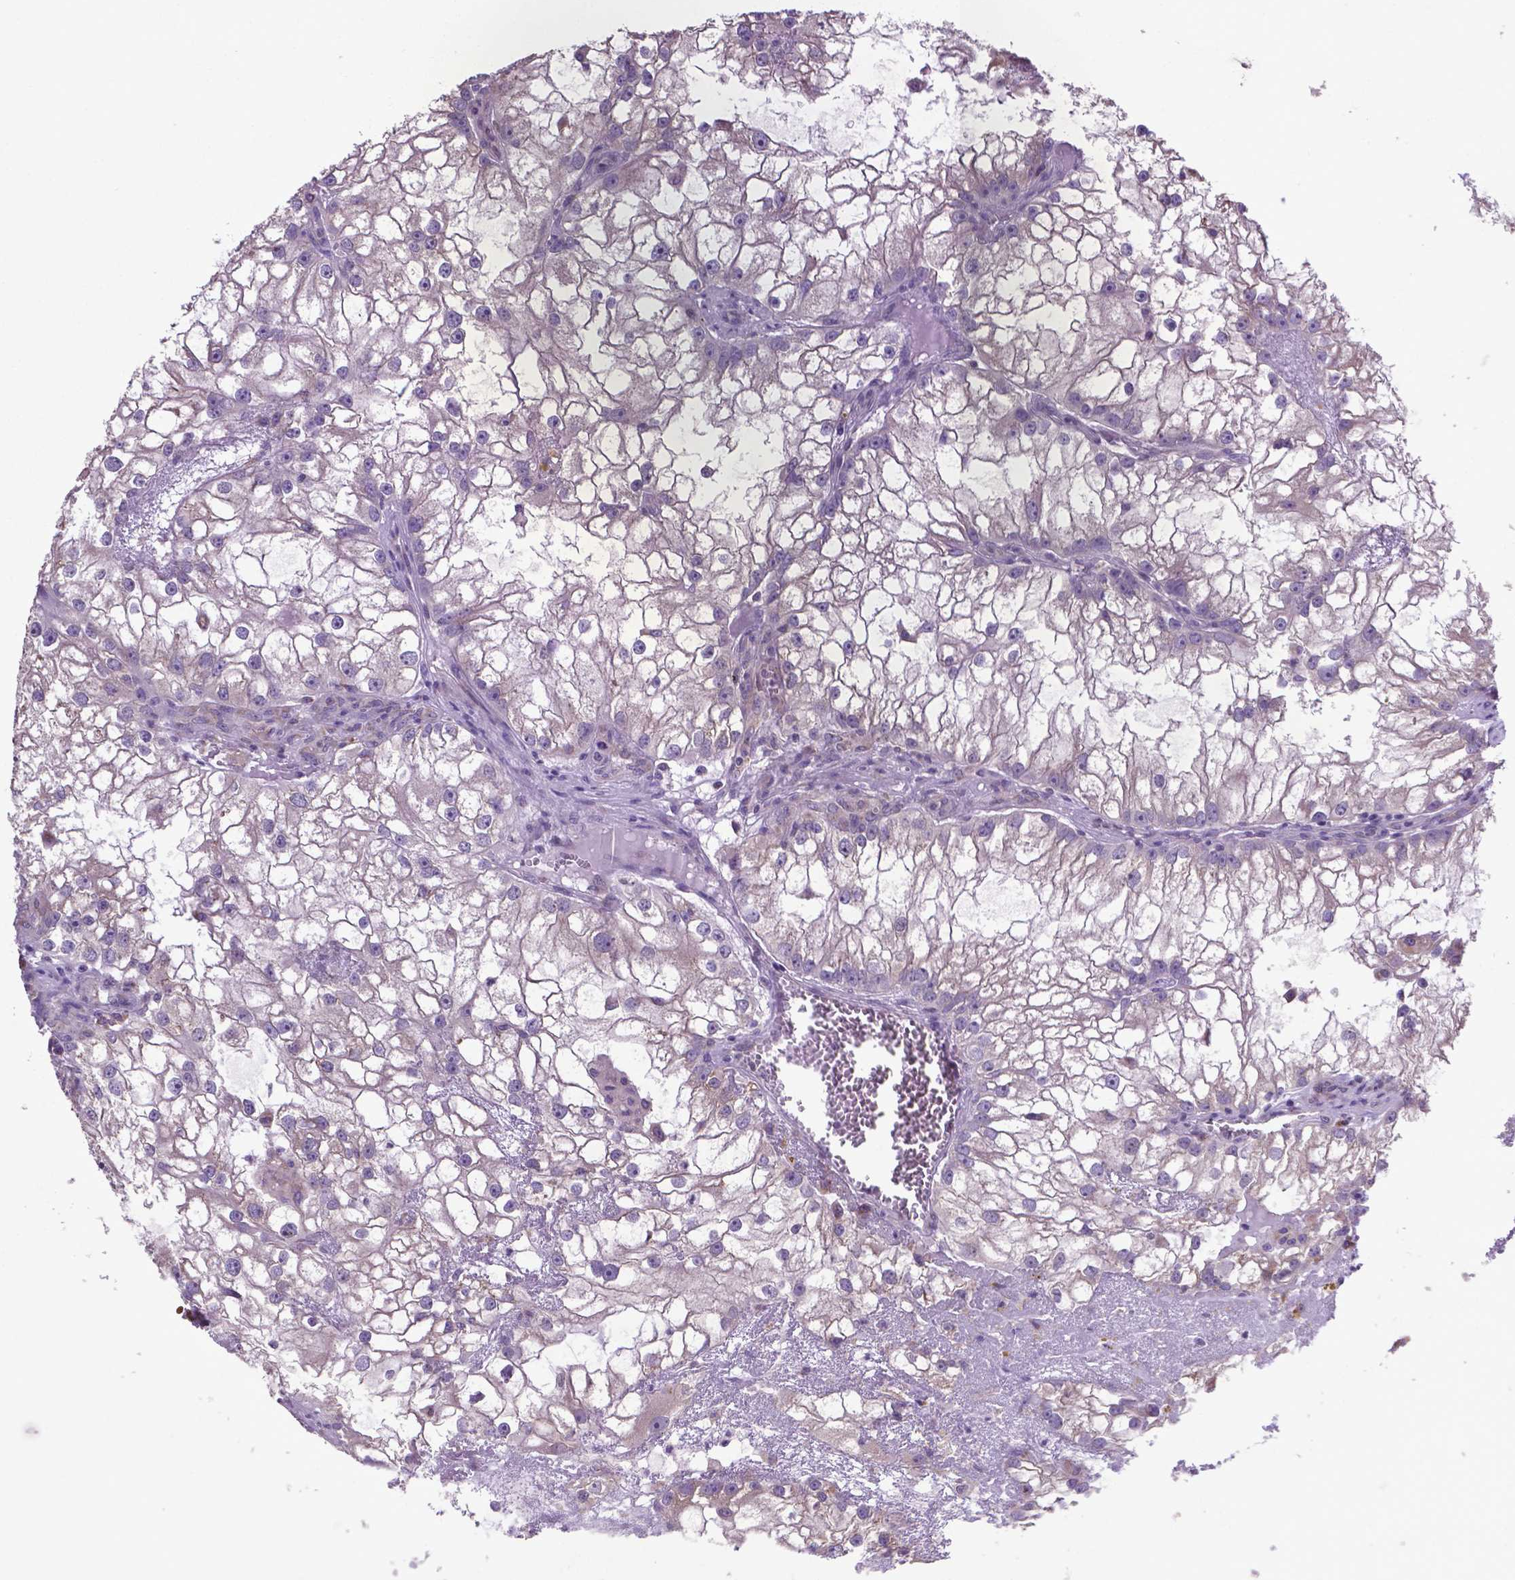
{"staining": {"intensity": "negative", "quantity": "none", "location": "none"}, "tissue": "renal cancer", "cell_type": "Tumor cells", "image_type": "cancer", "snomed": [{"axis": "morphology", "description": "Adenocarcinoma, NOS"}, {"axis": "topography", "description": "Kidney"}], "caption": "Renal cancer was stained to show a protein in brown. There is no significant expression in tumor cells.", "gene": "WDR83OS", "patient": {"sex": "male", "age": 59}}